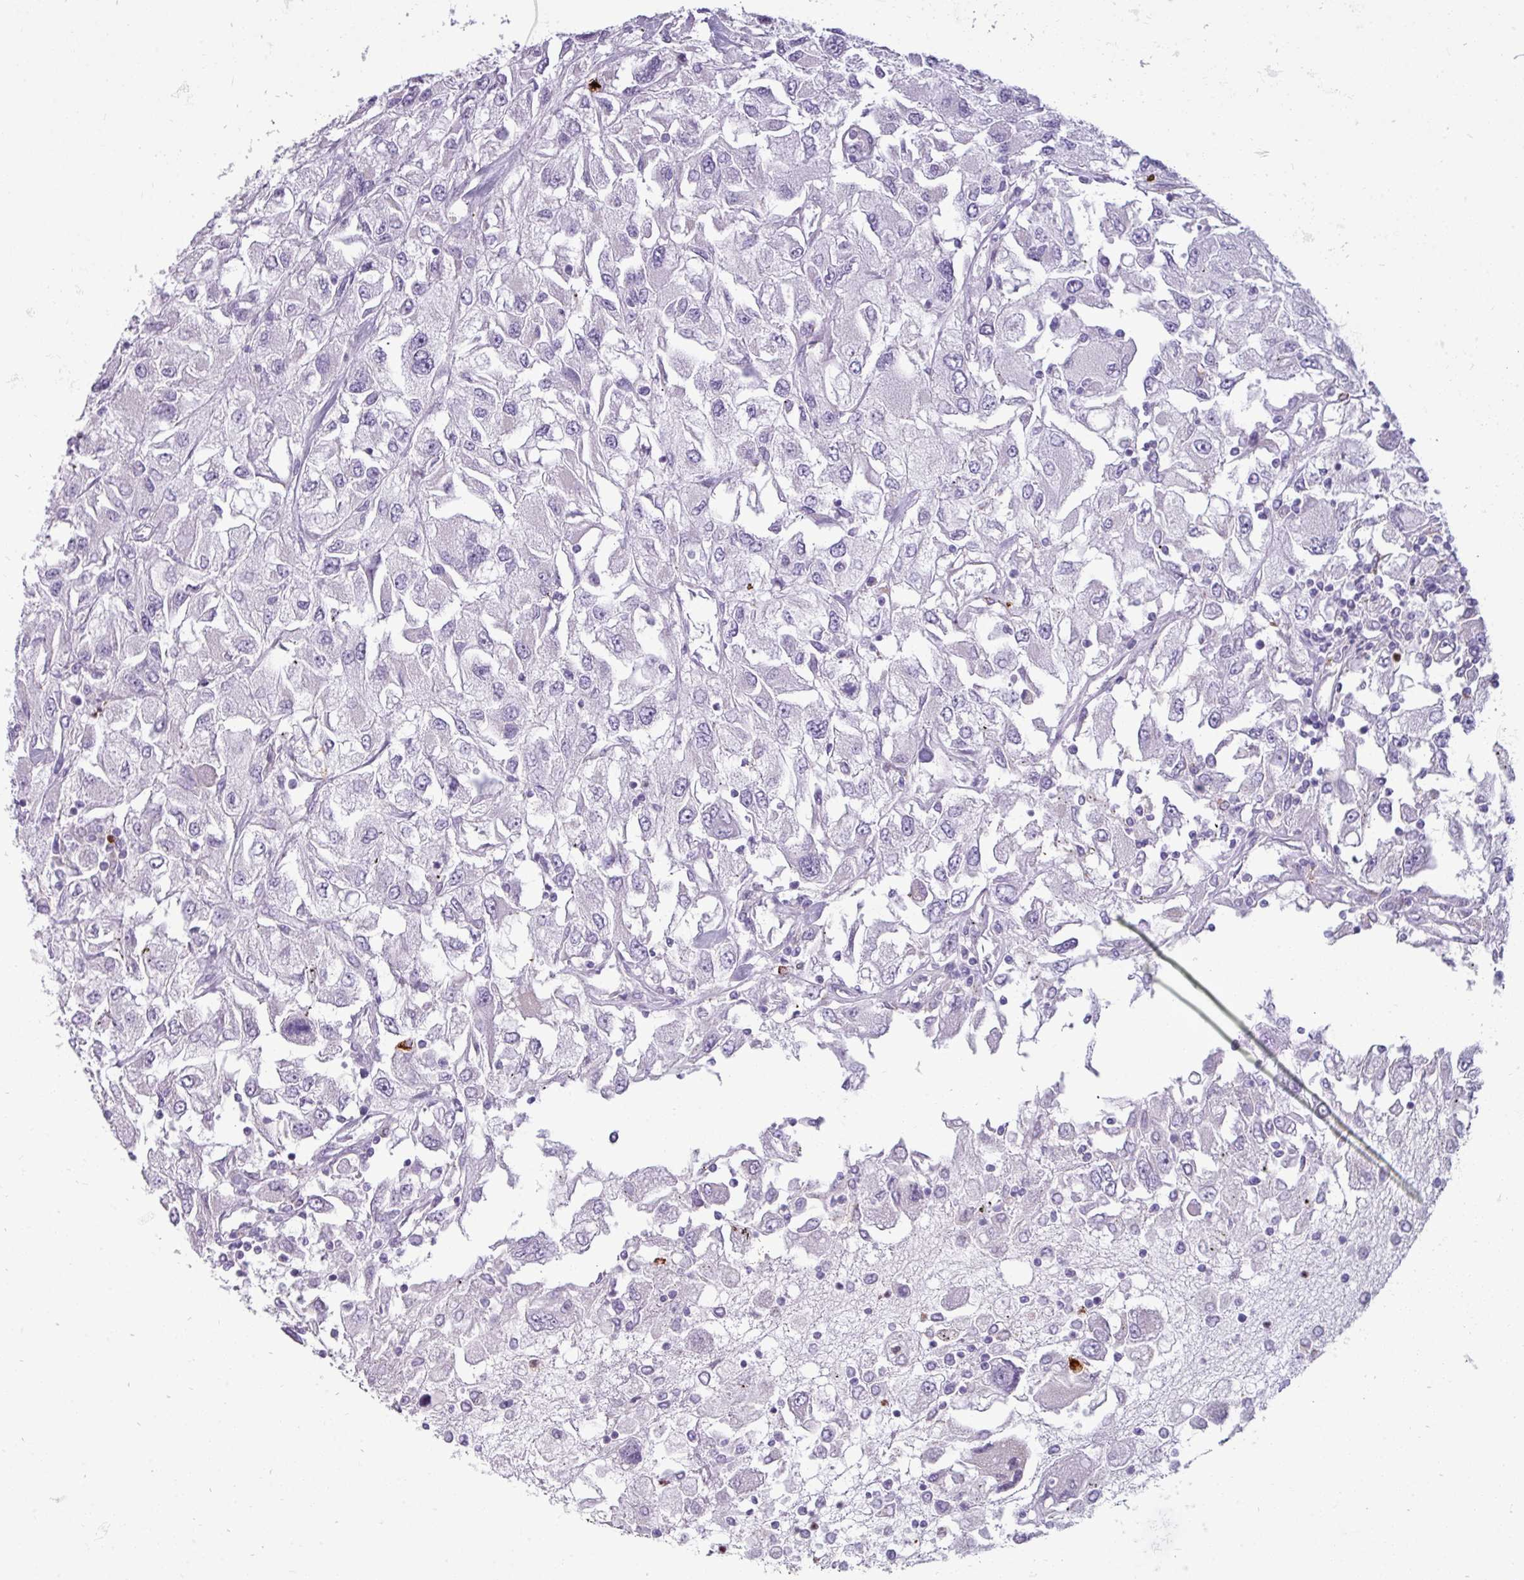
{"staining": {"intensity": "negative", "quantity": "none", "location": "none"}, "tissue": "renal cancer", "cell_type": "Tumor cells", "image_type": "cancer", "snomed": [{"axis": "morphology", "description": "Adenocarcinoma, NOS"}, {"axis": "topography", "description": "Kidney"}], "caption": "The histopathology image displays no staining of tumor cells in renal adenocarcinoma. The staining was performed using DAB (3,3'-diaminobenzidine) to visualize the protein expression in brown, while the nuclei were stained in blue with hematoxylin (Magnification: 20x).", "gene": "TRIM39", "patient": {"sex": "female", "age": 52}}